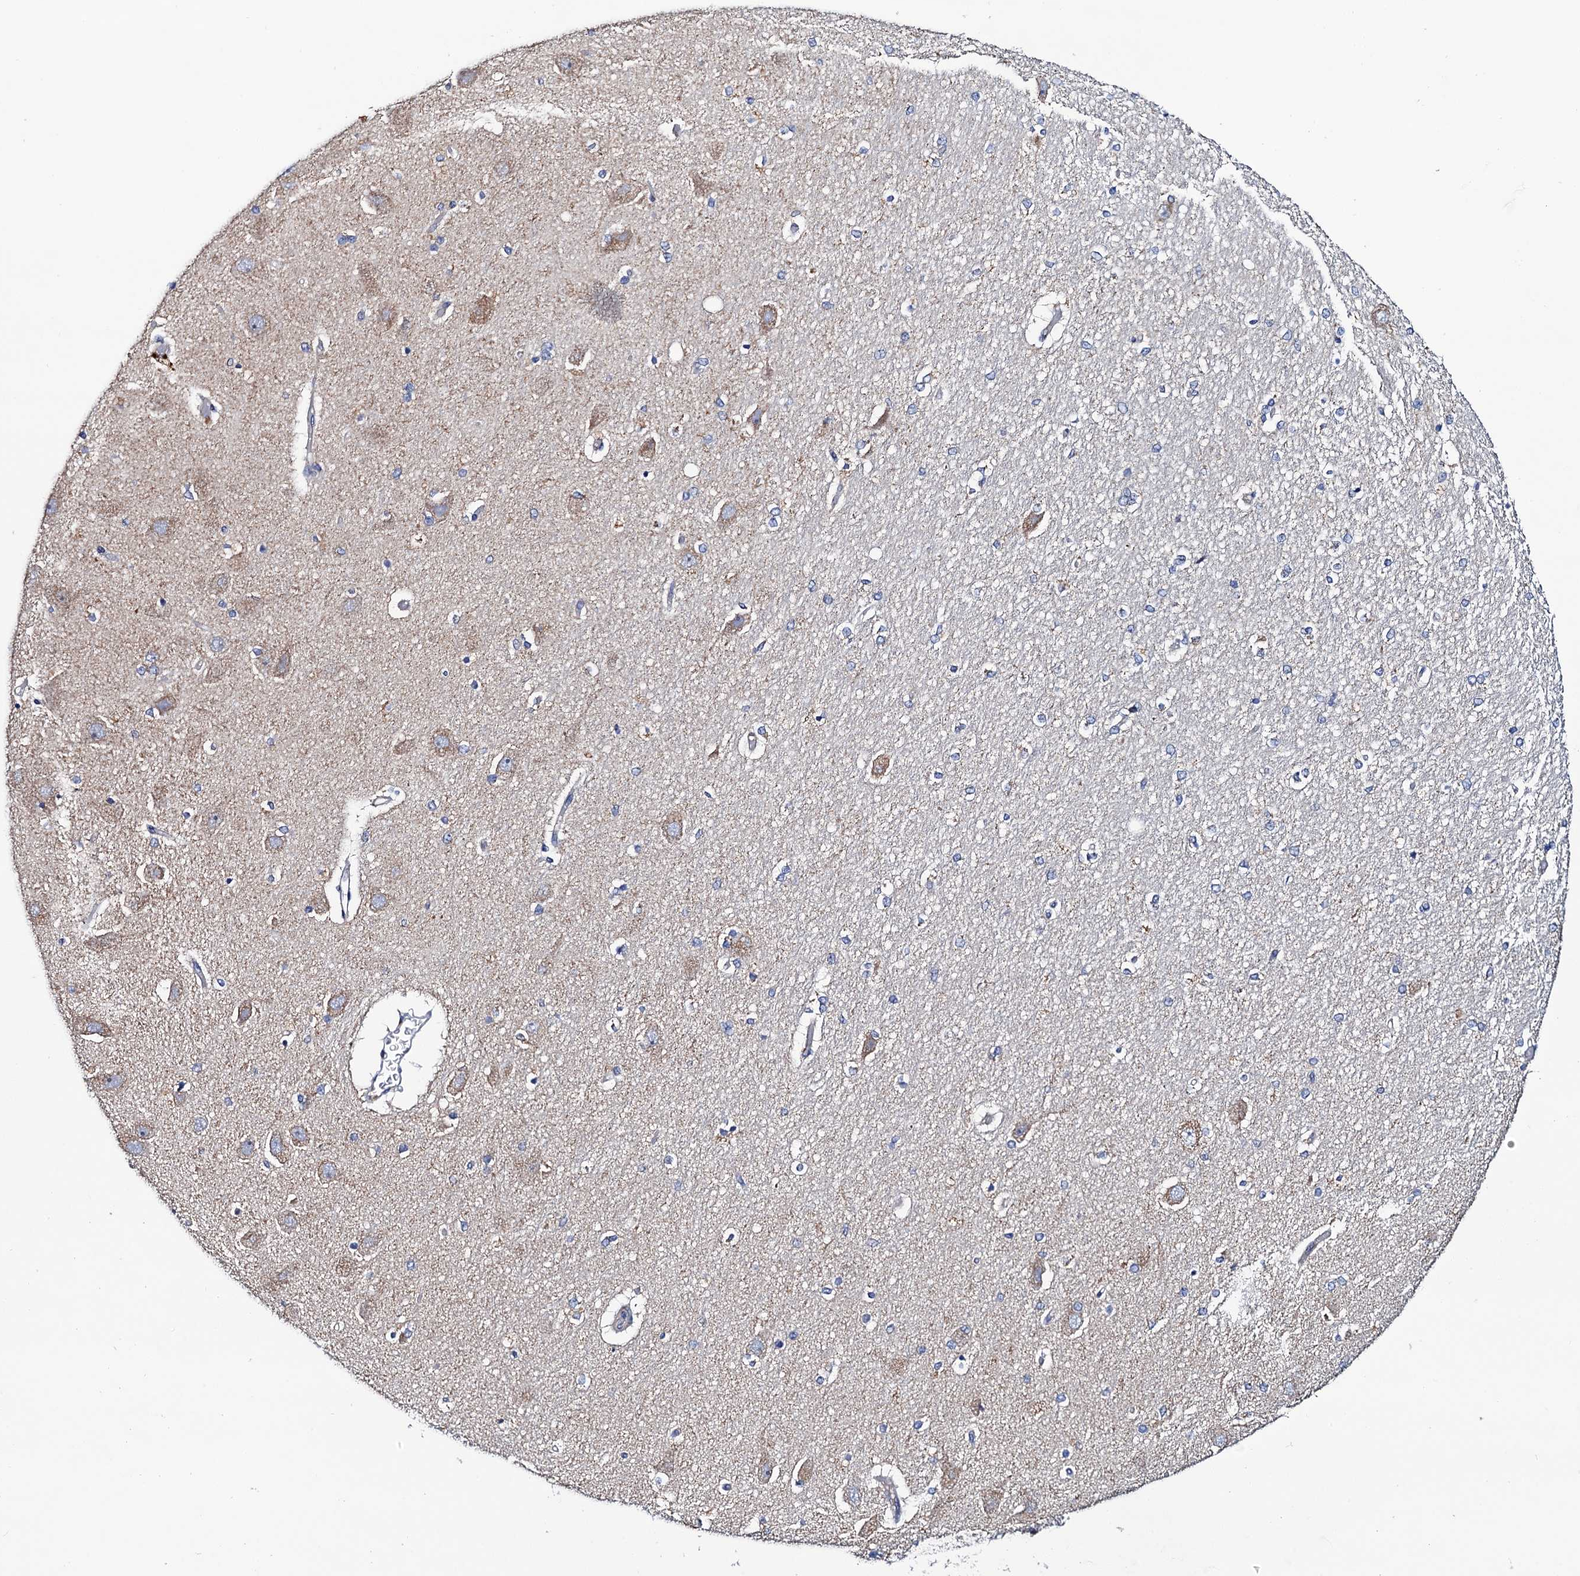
{"staining": {"intensity": "negative", "quantity": "none", "location": "none"}, "tissue": "hippocampus", "cell_type": "Glial cells", "image_type": "normal", "snomed": [{"axis": "morphology", "description": "Normal tissue, NOS"}, {"axis": "topography", "description": "Hippocampus"}], "caption": "An immunohistochemistry (IHC) image of unremarkable hippocampus is shown. There is no staining in glial cells of hippocampus. The staining is performed using DAB brown chromogen with nuclei counter-stained in using hematoxylin.", "gene": "MRPL48", "patient": {"sex": "female", "age": 54}}